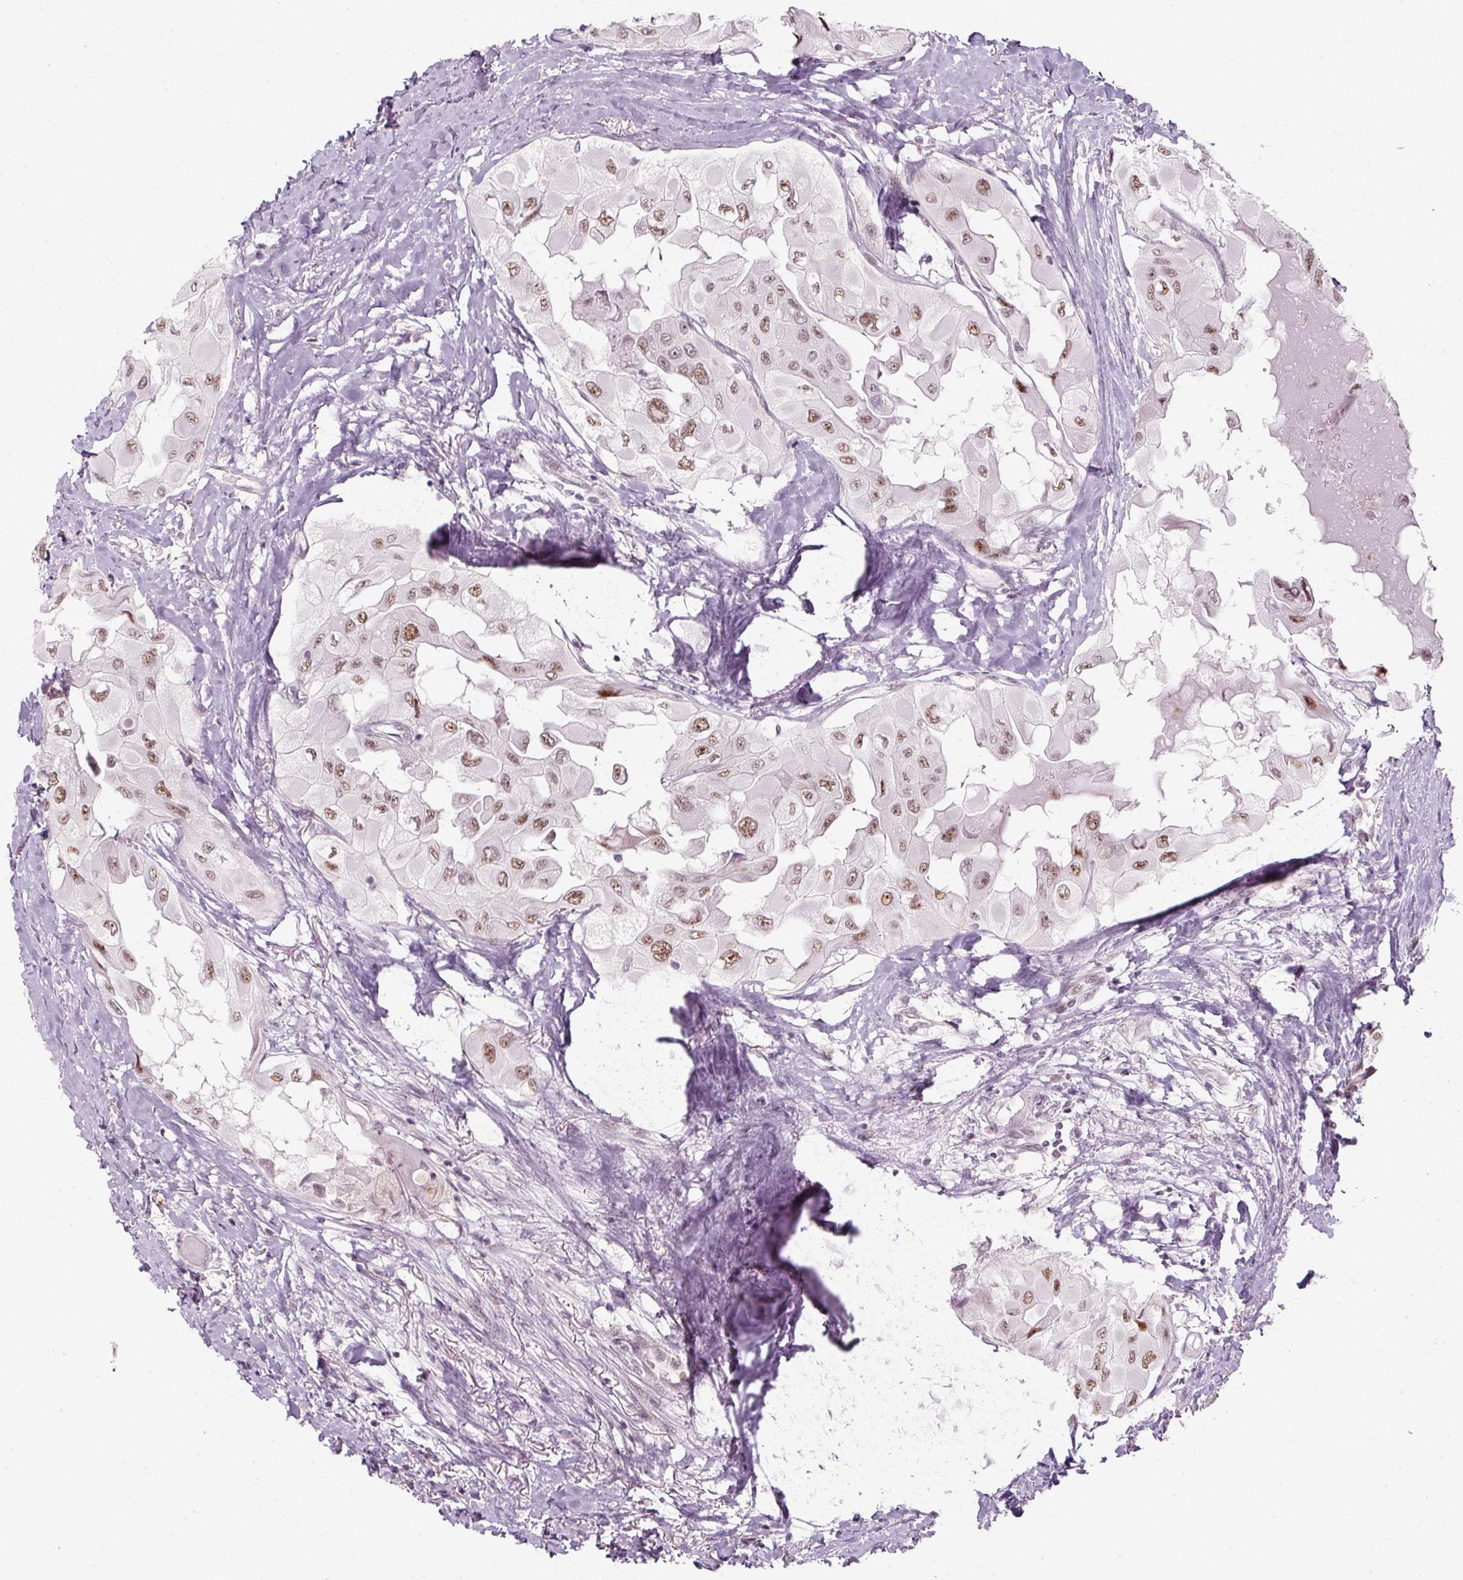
{"staining": {"intensity": "moderate", "quantity": ">75%", "location": "nuclear"}, "tissue": "thyroid cancer", "cell_type": "Tumor cells", "image_type": "cancer", "snomed": [{"axis": "morphology", "description": "Normal tissue, NOS"}, {"axis": "morphology", "description": "Papillary adenocarcinoma, NOS"}, {"axis": "topography", "description": "Thyroid gland"}], "caption": "Human thyroid papillary adenocarcinoma stained with a protein marker reveals moderate staining in tumor cells.", "gene": "U2AF2", "patient": {"sex": "female", "age": 59}}